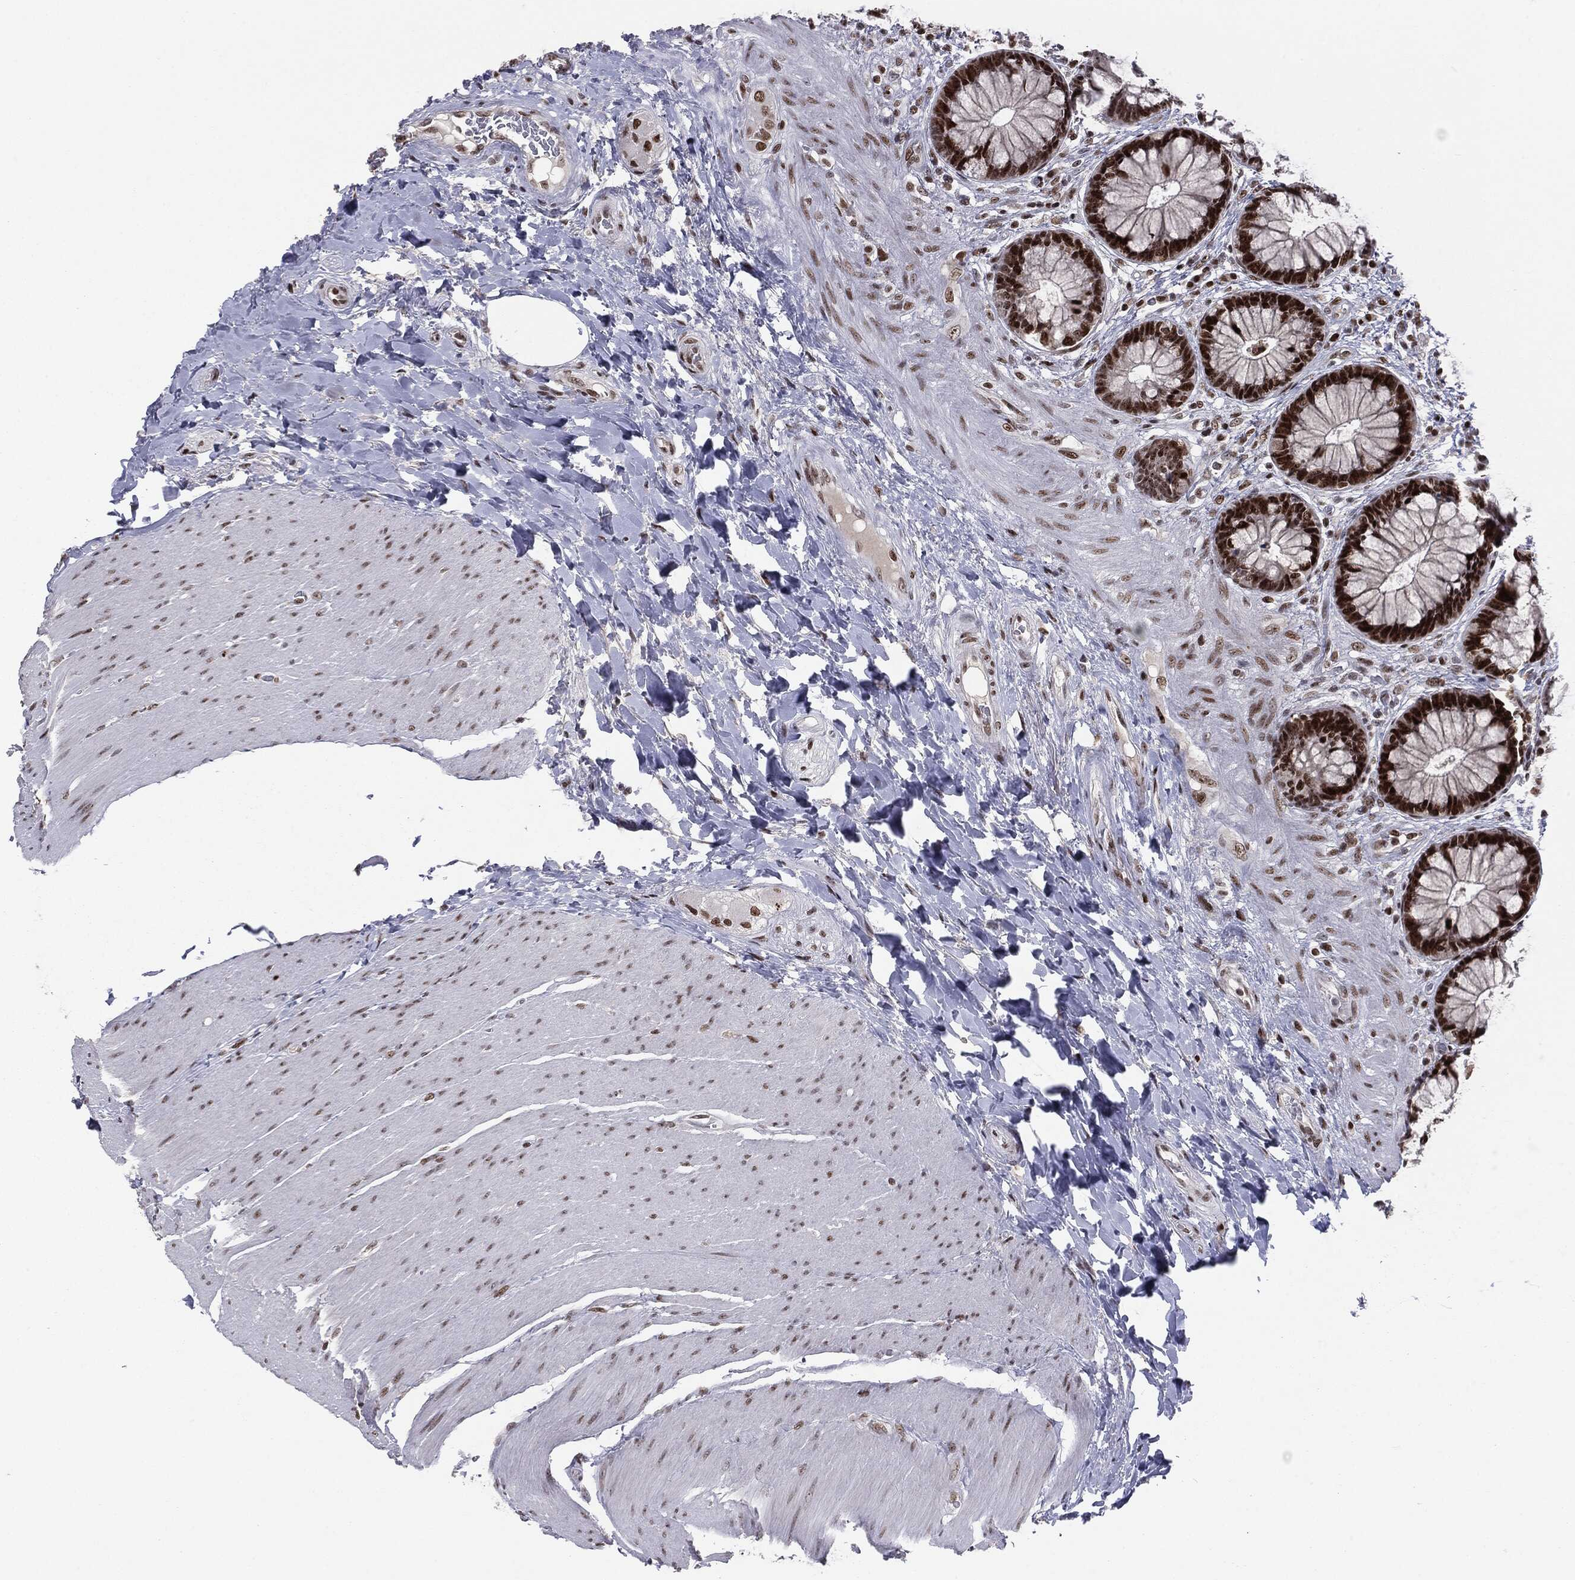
{"staining": {"intensity": "strong", "quantity": "25%-75%", "location": "nuclear"}, "tissue": "rectum", "cell_type": "Glandular cells", "image_type": "normal", "snomed": [{"axis": "morphology", "description": "Normal tissue, NOS"}, {"axis": "topography", "description": "Rectum"}], "caption": "IHC (DAB) staining of benign rectum displays strong nuclear protein expression in approximately 25%-75% of glandular cells. (DAB IHC with brightfield microscopy, high magnification).", "gene": "MDC1", "patient": {"sex": "female", "age": 58}}